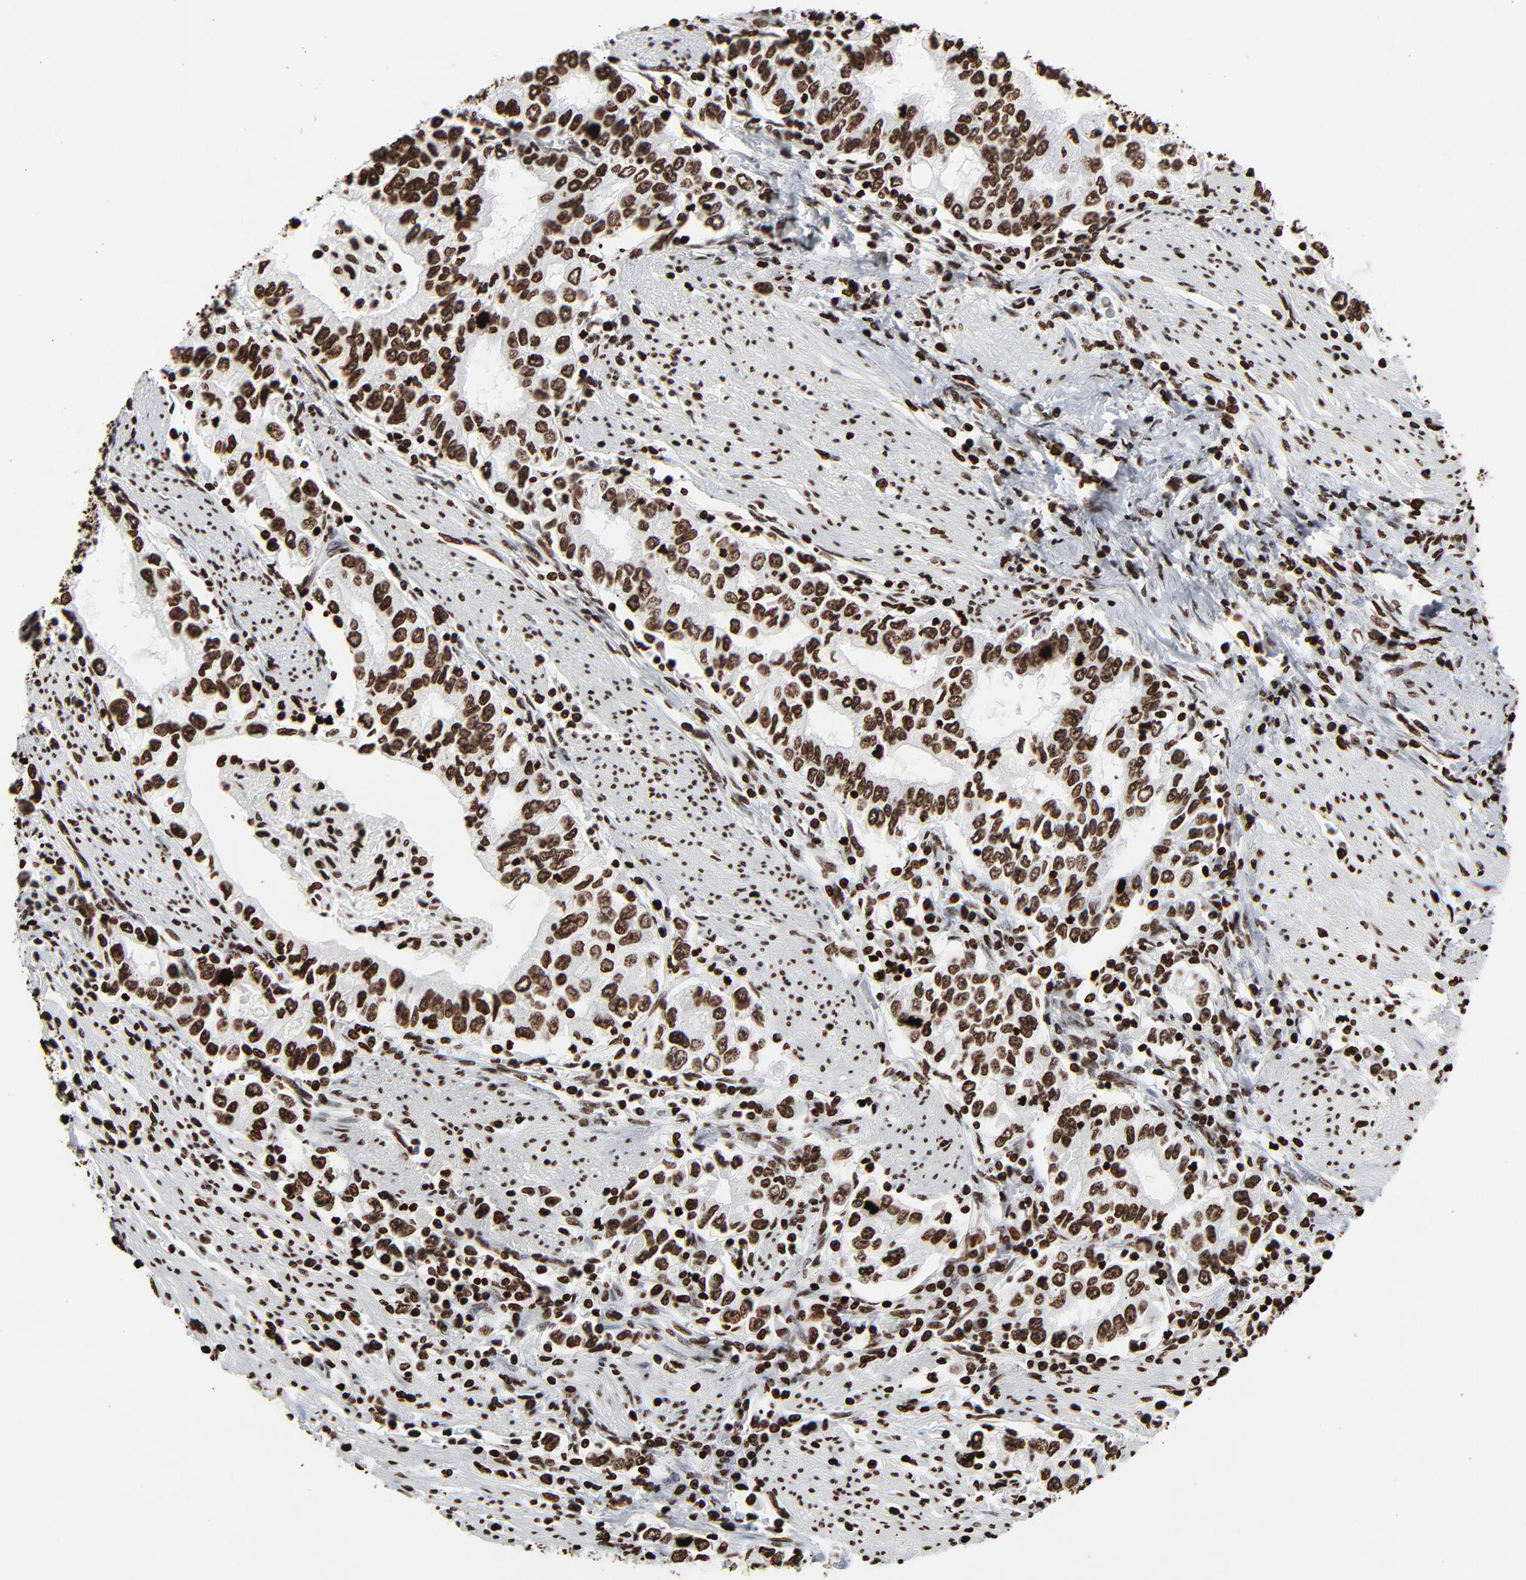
{"staining": {"intensity": "strong", "quantity": ">75%", "location": "nuclear"}, "tissue": "stomach cancer", "cell_type": "Tumor cells", "image_type": "cancer", "snomed": [{"axis": "morphology", "description": "Adenocarcinoma, NOS"}, {"axis": "topography", "description": "Stomach, lower"}], "caption": "An immunohistochemistry micrograph of neoplastic tissue is shown. Protein staining in brown labels strong nuclear positivity in adenocarcinoma (stomach) within tumor cells. (Brightfield microscopy of DAB IHC at high magnification).", "gene": "H3-4", "patient": {"sex": "female", "age": 72}}